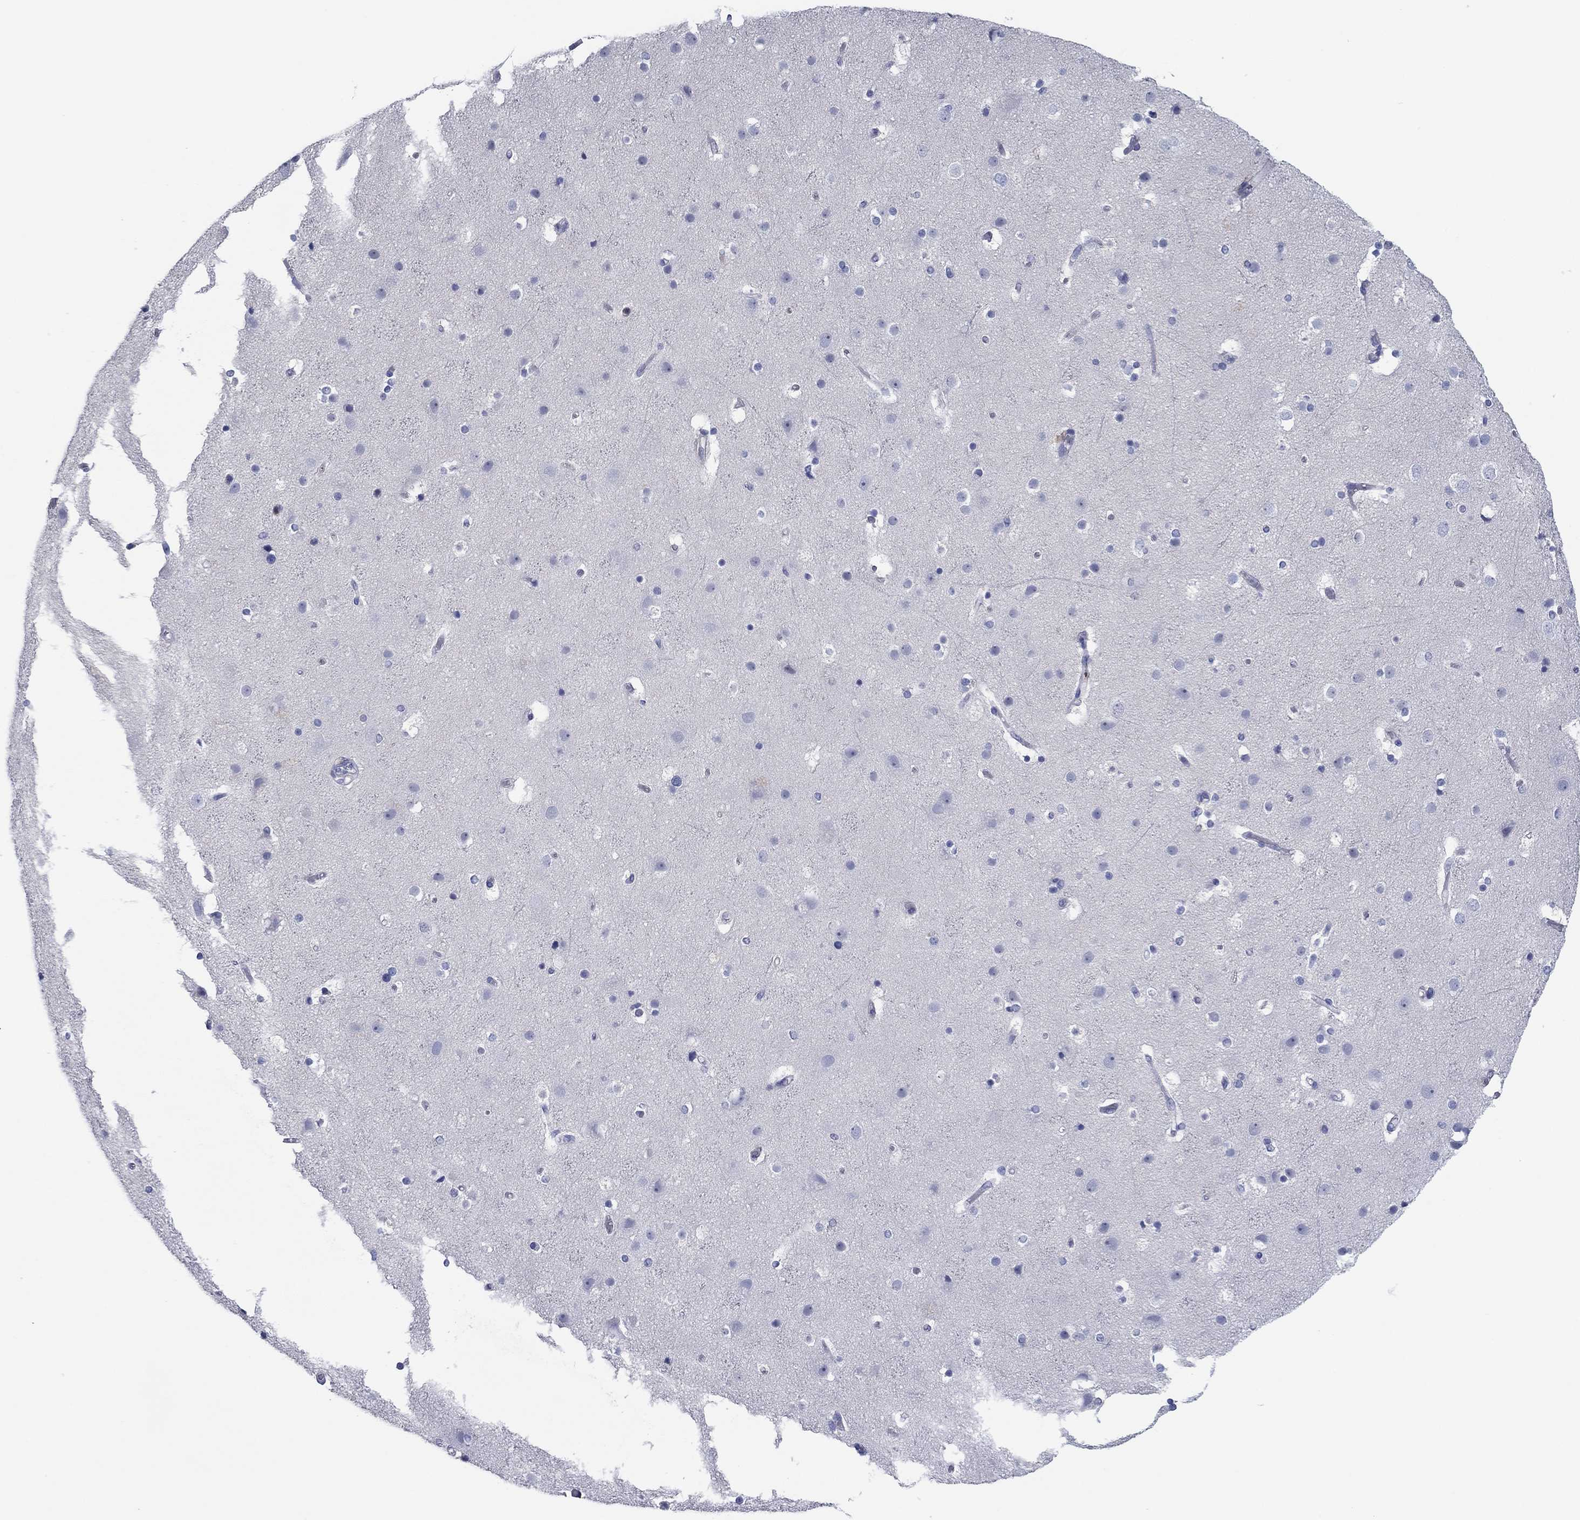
{"staining": {"intensity": "negative", "quantity": "none", "location": "none"}, "tissue": "cerebral cortex", "cell_type": "Endothelial cells", "image_type": "normal", "snomed": [{"axis": "morphology", "description": "Normal tissue, NOS"}, {"axis": "topography", "description": "Cerebral cortex"}], "caption": "Immunohistochemistry photomicrograph of unremarkable cerebral cortex: cerebral cortex stained with DAB reveals no significant protein expression in endothelial cells.", "gene": "PVR", "patient": {"sex": "female", "age": 52}}